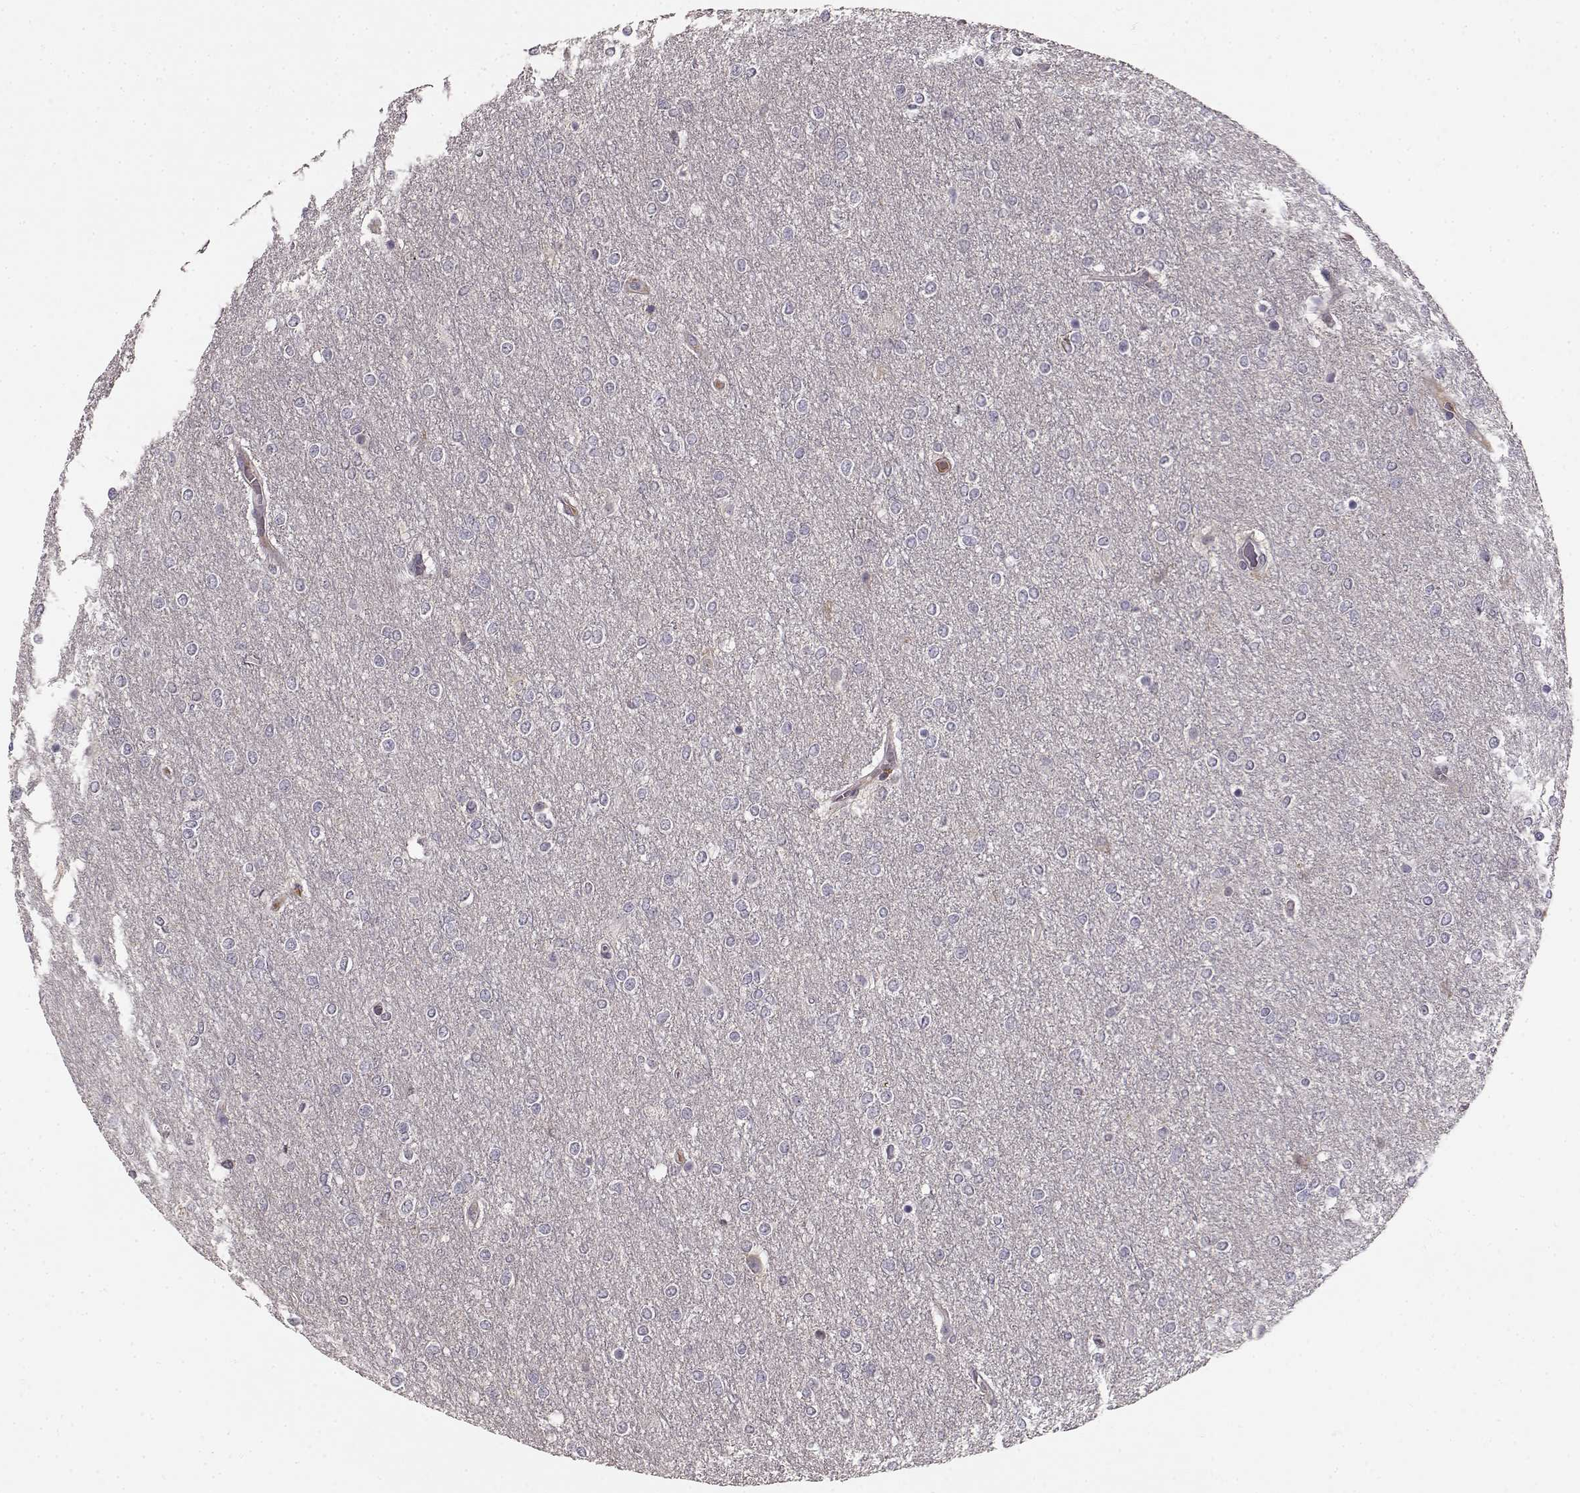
{"staining": {"intensity": "negative", "quantity": "none", "location": "none"}, "tissue": "glioma", "cell_type": "Tumor cells", "image_type": "cancer", "snomed": [{"axis": "morphology", "description": "Glioma, malignant, High grade"}, {"axis": "topography", "description": "Brain"}], "caption": "IHC image of neoplastic tissue: malignant high-grade glioma stained with DAB shows no significant protein staining in tumor cells.", "gene": "YJEFN3", "patient": {"sex": "female", "age": 61}}